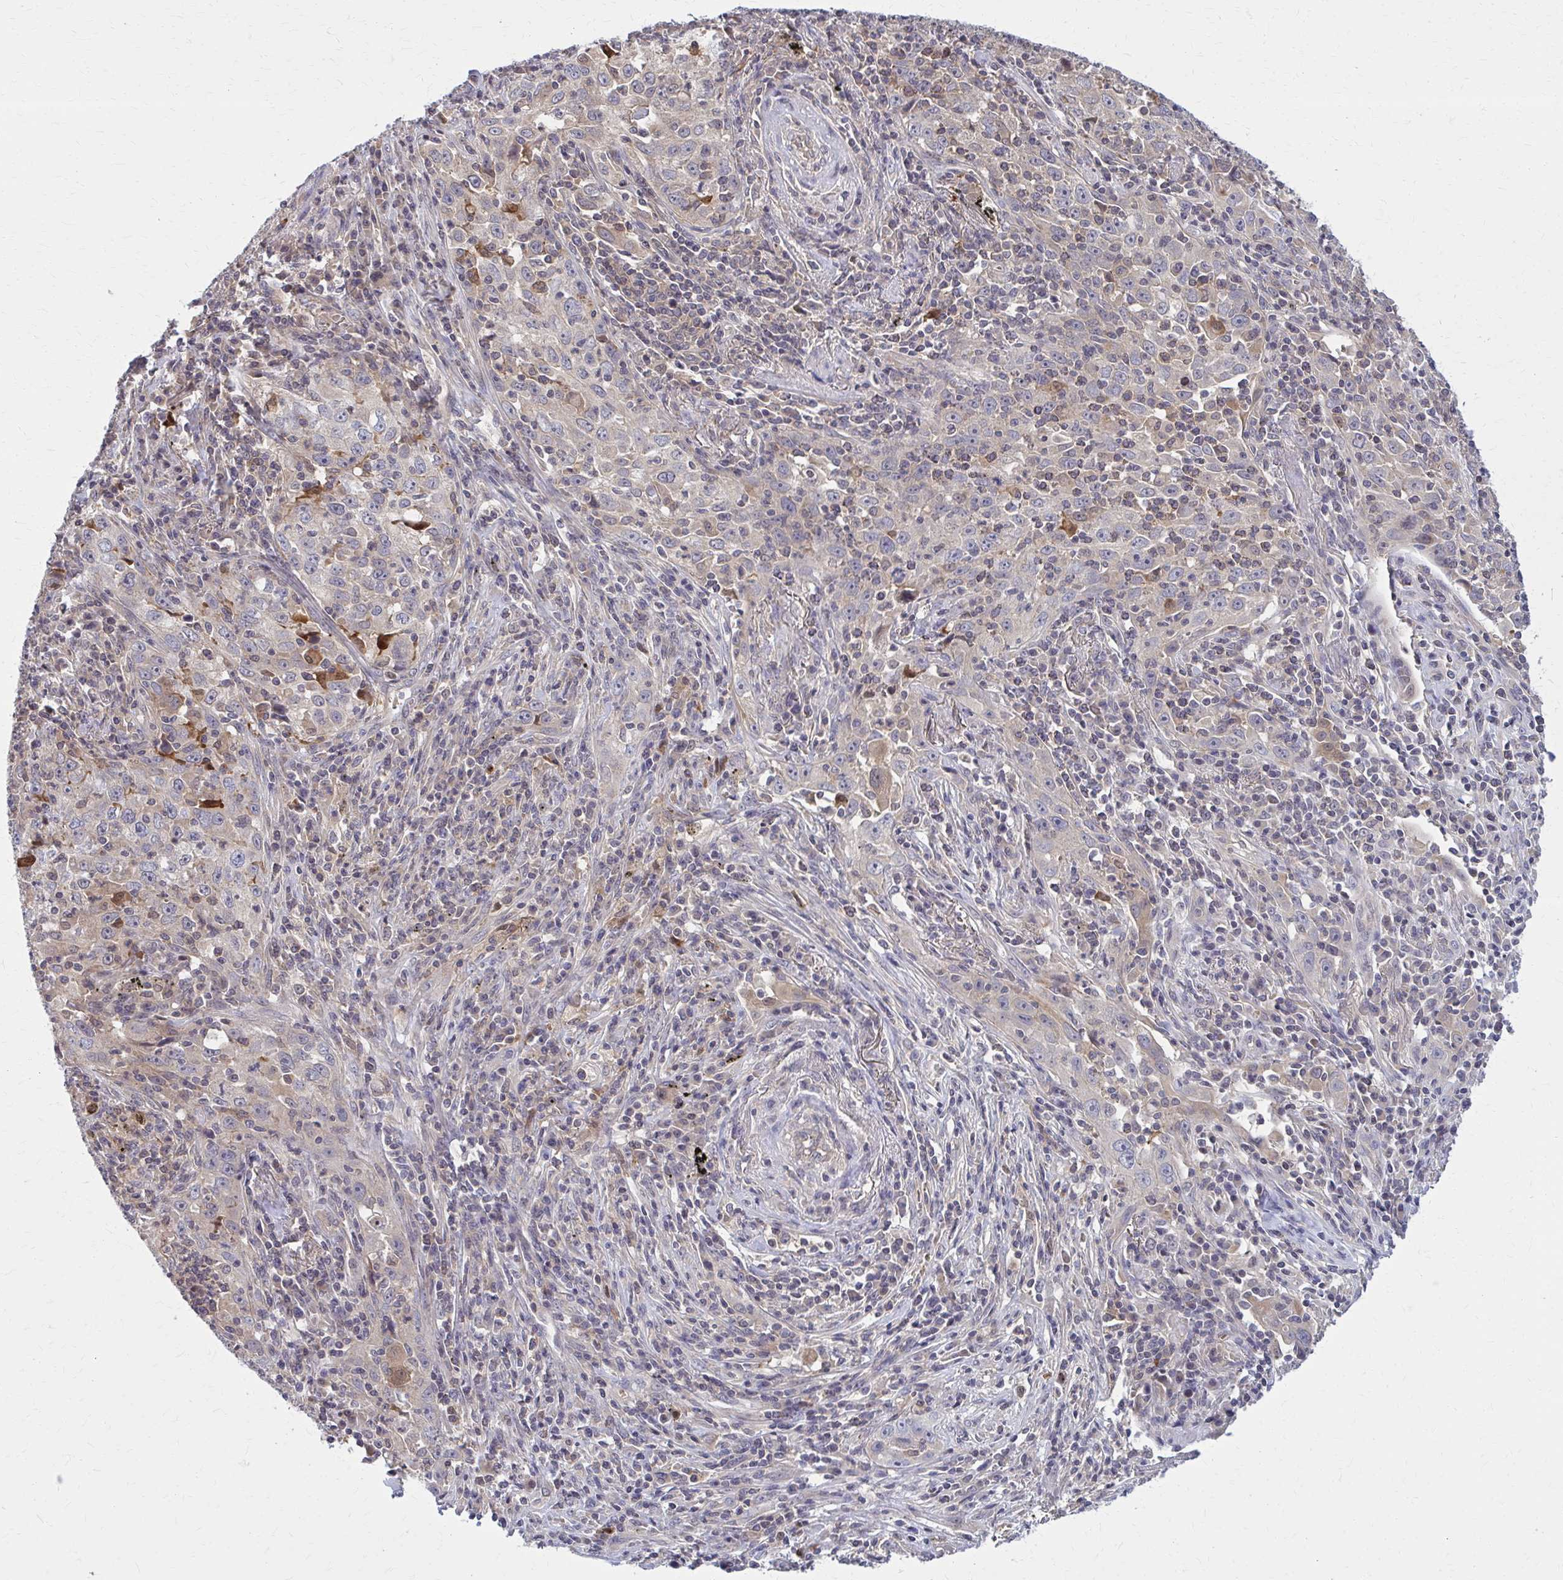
{"staining": {"intensity": "negative", "quantity": "none", "location": "none"}, "tissue": "lung cancer", "cell_type": "Tumor cells", "image_type": "cancer", "snomed": [{"axis": "morphology", "description": "Squamous cell carcinoma, NOS"}, {"axis": "topography", "description": "Lung"}], "caption": "Lung cancer (squamous cell carcinoma) stained for a protein using immunohistochemistry reveals no positivity tumor cells.", "gene": "DBI", "patient": {"sex": "male", "age": 71}}